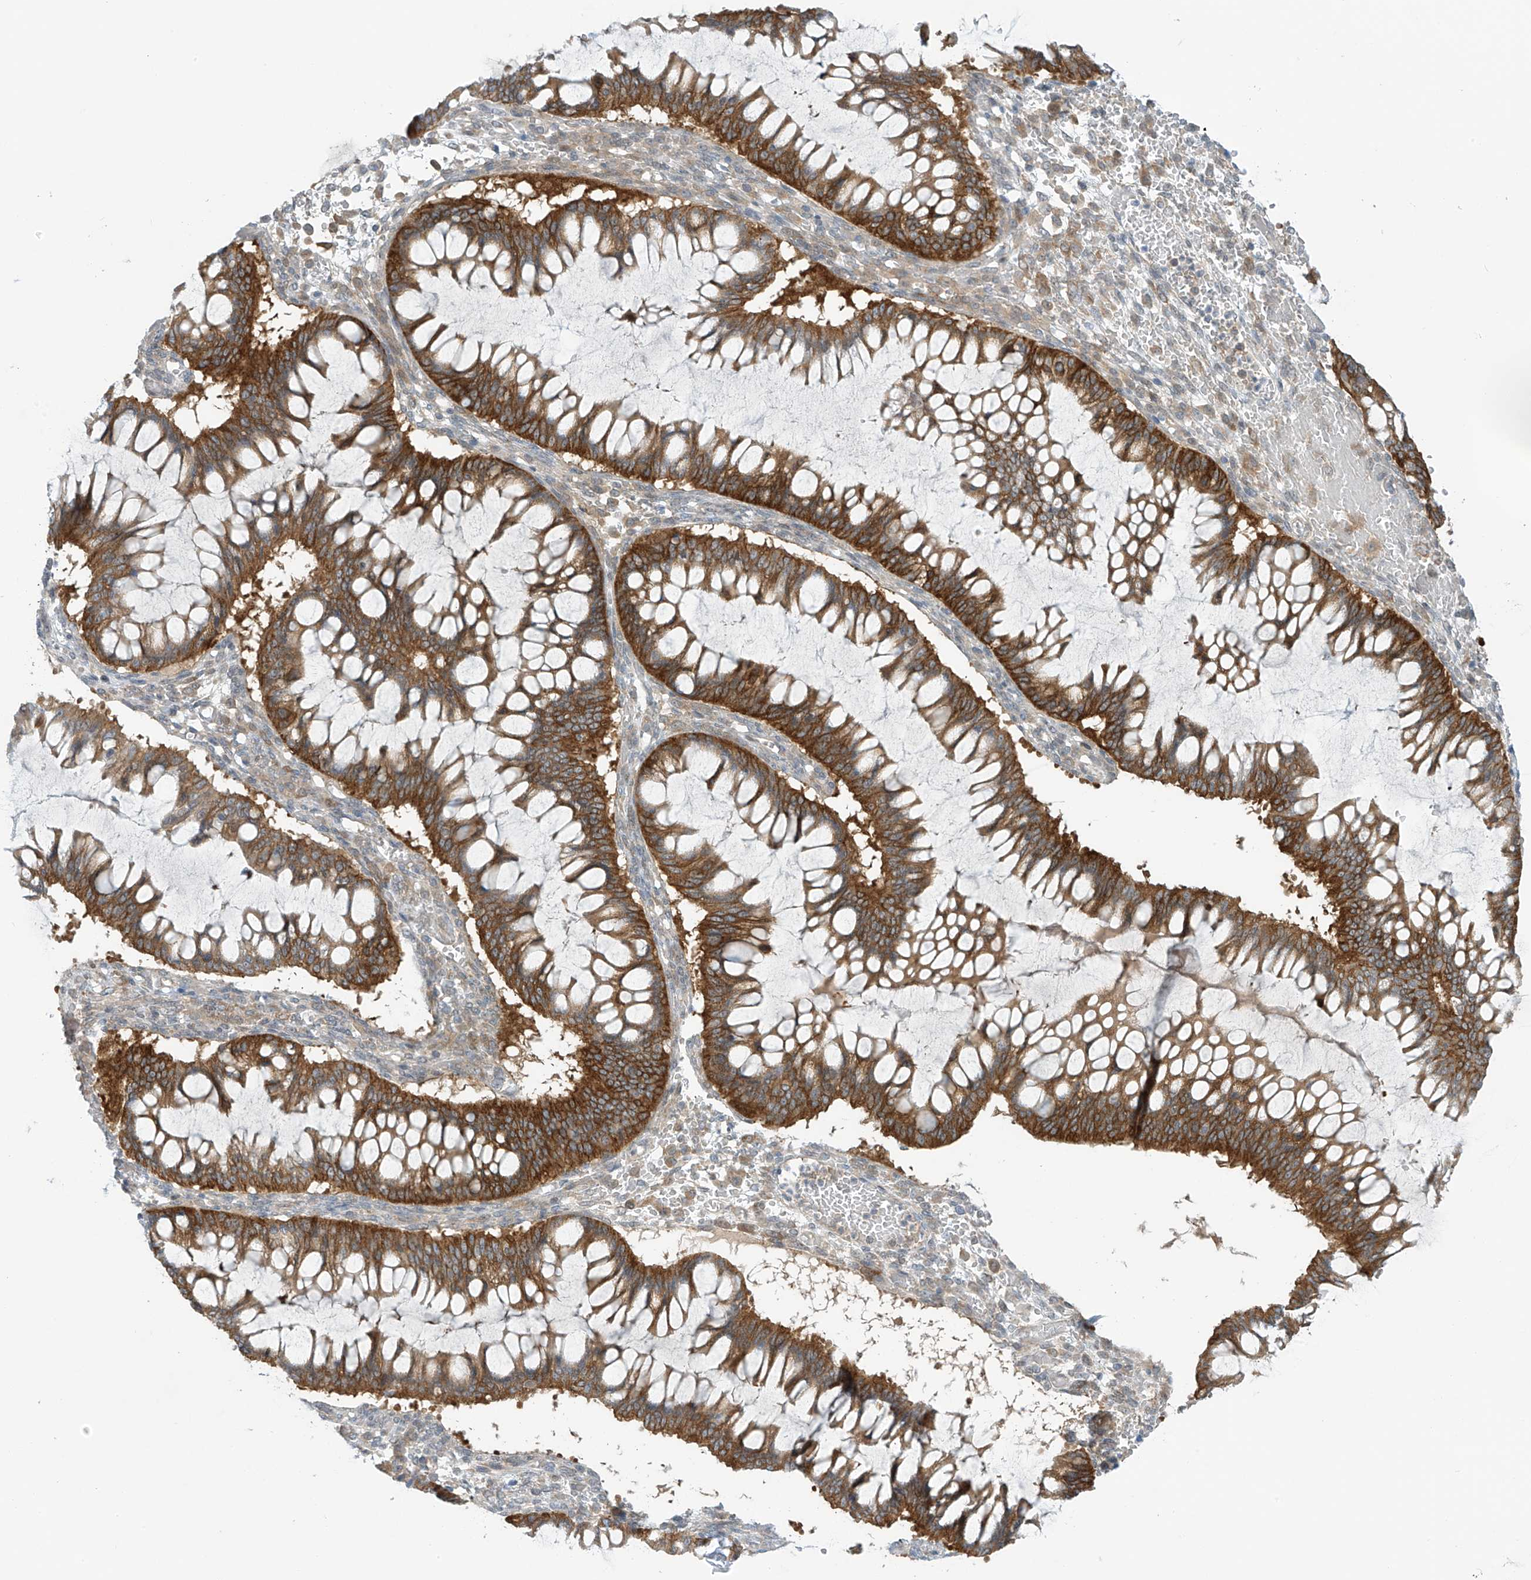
{"staining": {"intensity": "strong", "quantity": ">75%", "location": "cytoplasmic/membranous"}, "tissue": "ovarian cancer", "cell_type": "Tumor cells", "image_type": "cancer", "snomed": [{"axis": "morphology", "description": "Cystadenocarcinoma, mucinous, NOS"}, {"axis": "topography", "description": "Ovary"}], "caption": "Immunohistochemistry staining of mucinous cystadenocarcinoma (ovarian), which exhibits high levels of strong cytoplasmic/membranous staining in about >75% of tumor cells indicating strong cytoplasmic/membranous protein expression. The staining was performed using DAB (brown) for protein detection and nuclei were counterstained in hematoxylin (blue).", "gene": "FSD1L", "patient": {"sex": "female", "age": 73}}